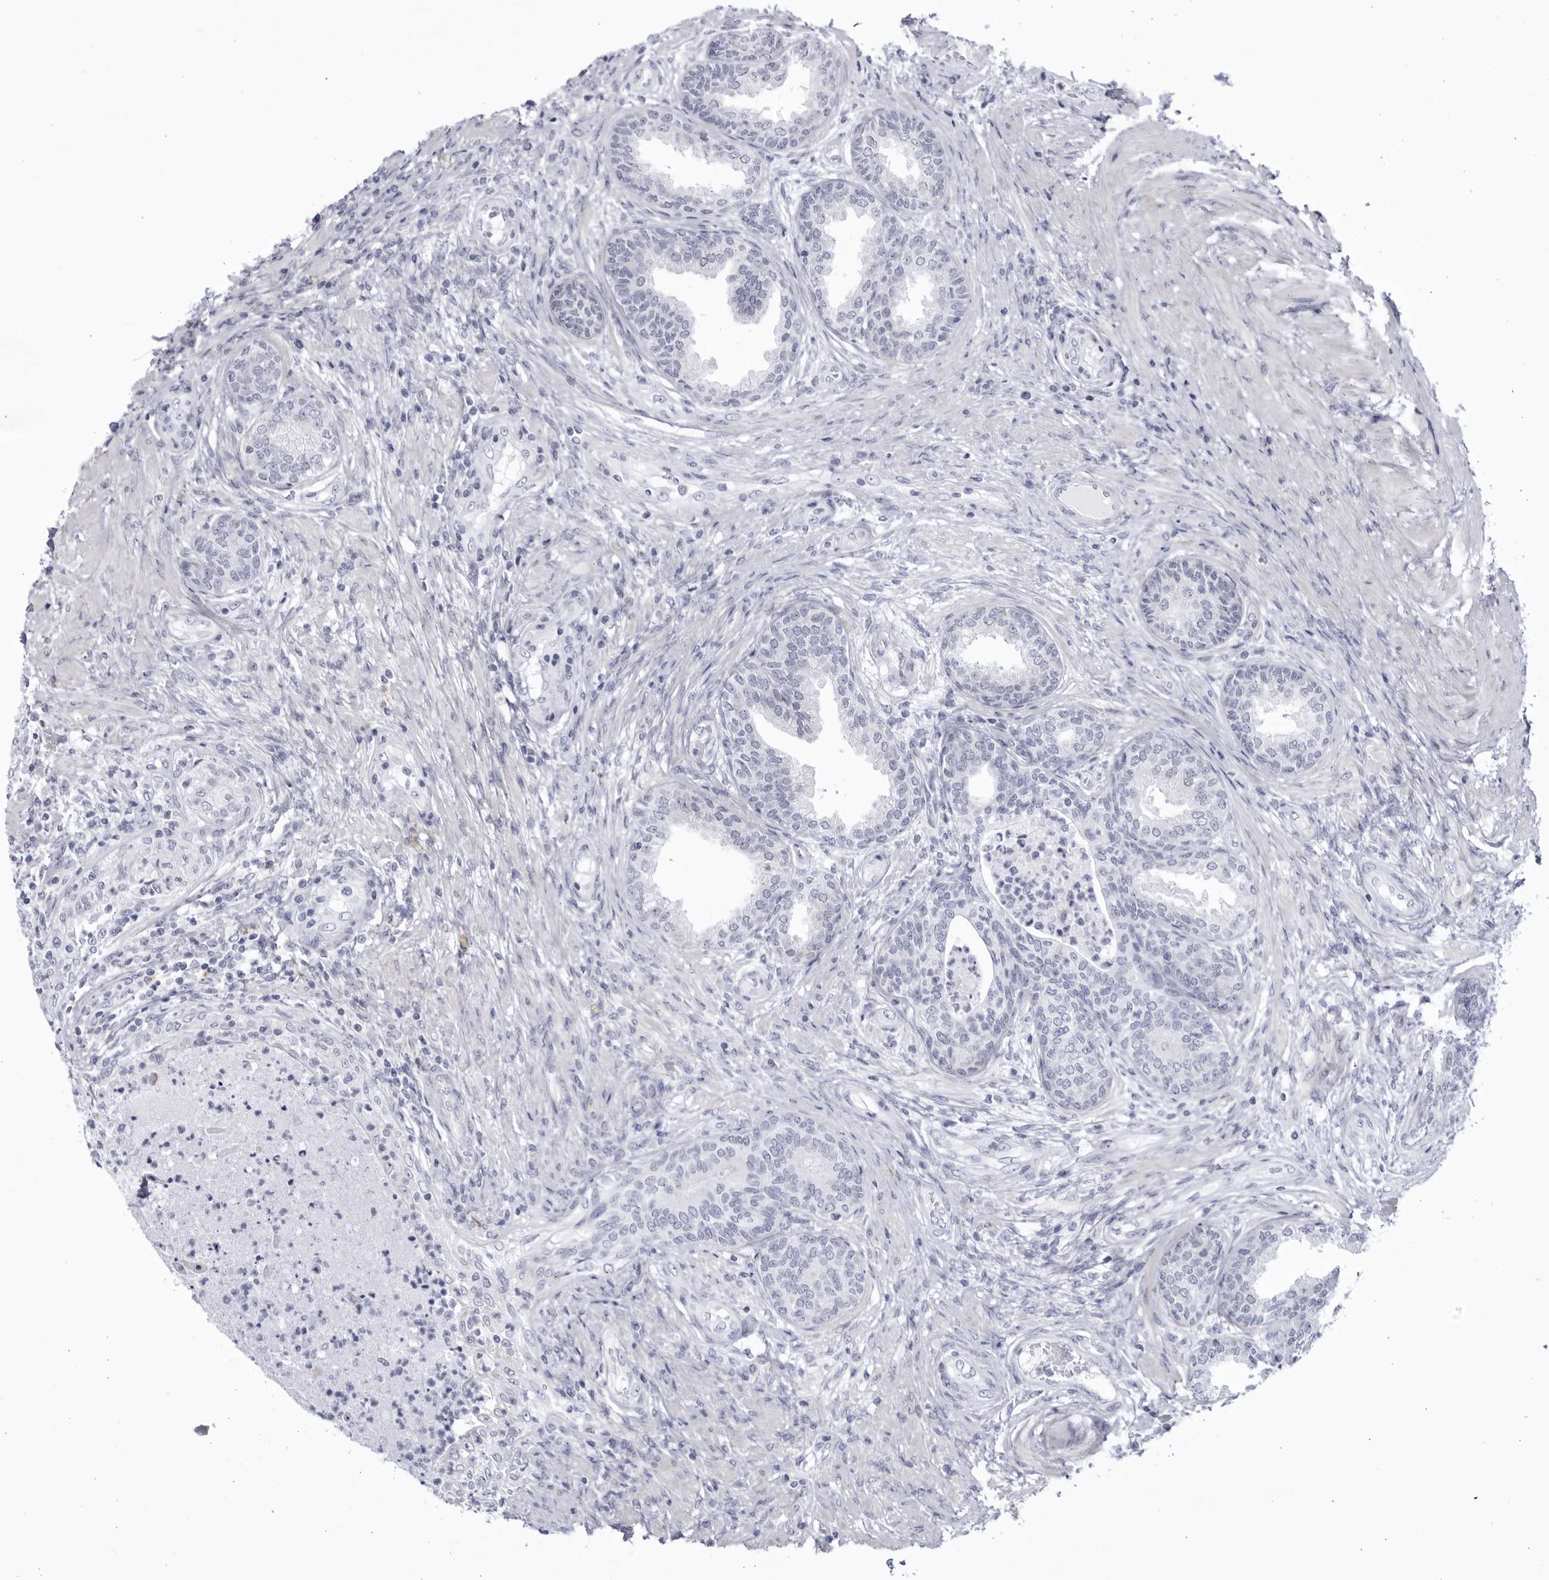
{"staining": {"intensity": "negative", "quantity": "none", "location": "none"}, "tissue": "prostate", "cell_type": "Glandular cells", "image_type": "normal", "snomed": [{"axis": "morphology", "description": "Normal tissue, NOS"}, {"axis": "topography", "description": "Prostate"}], "caption": "Glandular cells show no significant protein expression in benign prostate. (DAB IHC visualized using brightfield microscopy, high magnification).", "gene": "CCDC181", "patient": {"sex": "male", "age": 76}}